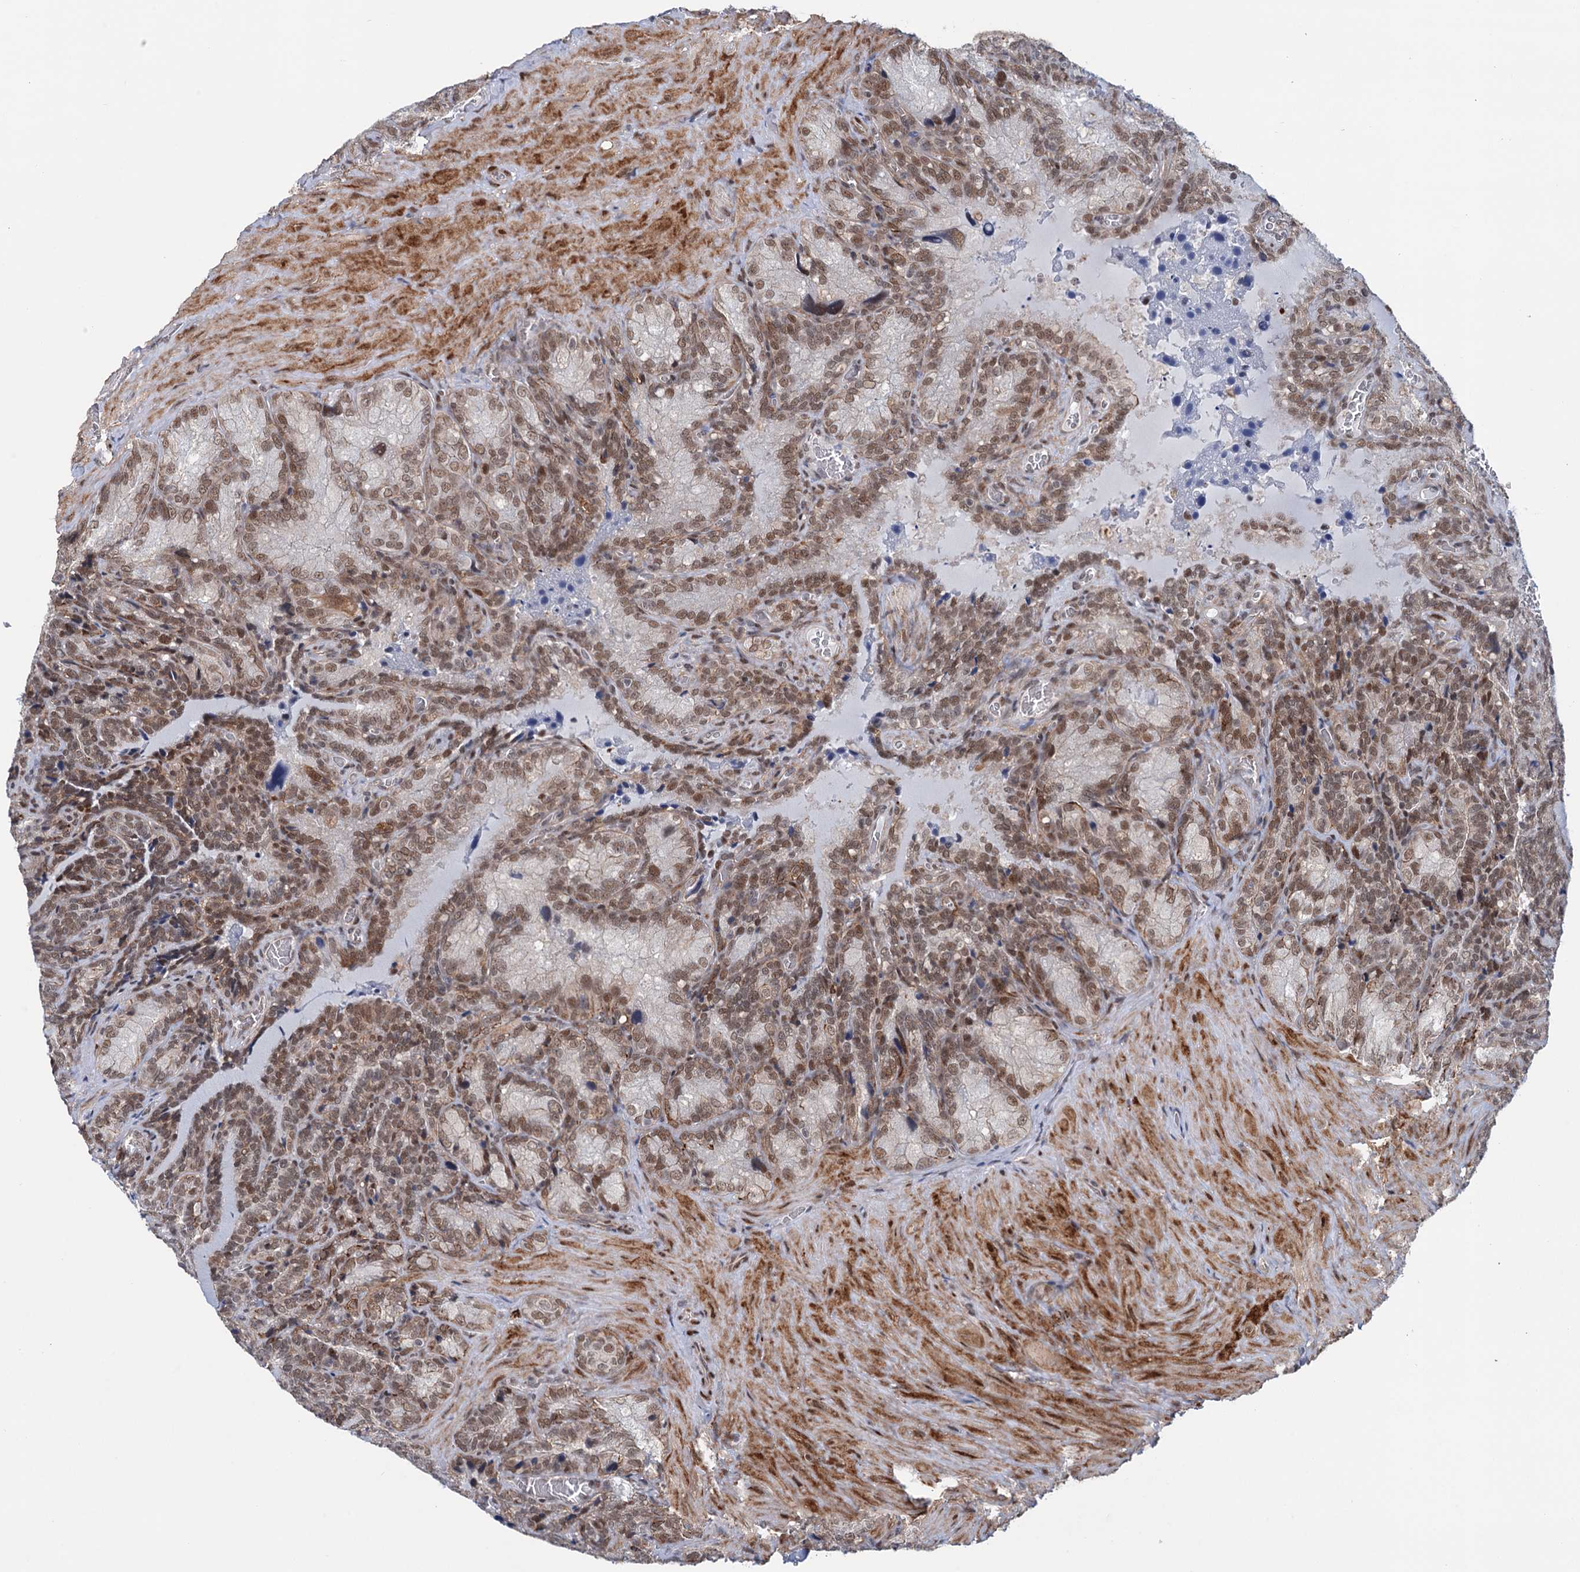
{"staining": {"intensity": "moderate", "quantity": ">75%", "location": "nuclear"}, "tissue": "seminal vesicle", "cell_type": "Glandular cells", "image_type": "normal", "snomed": [{"axis": "morphology", "description": "Normal tissue, NOS"}, {"axis": "topography", "description": "Seminal veicle"}], "caption": "A brown stain highlights moderate nuclear staining of a protein in glandular cells of normal human seminal vesicle. Using DAB (brown) and hematoxylin (blue) stains, captured at high magnification using brightfield microscopy.", "gene": "FAM53A", "patient": {"sex": "male", "age": 62}}